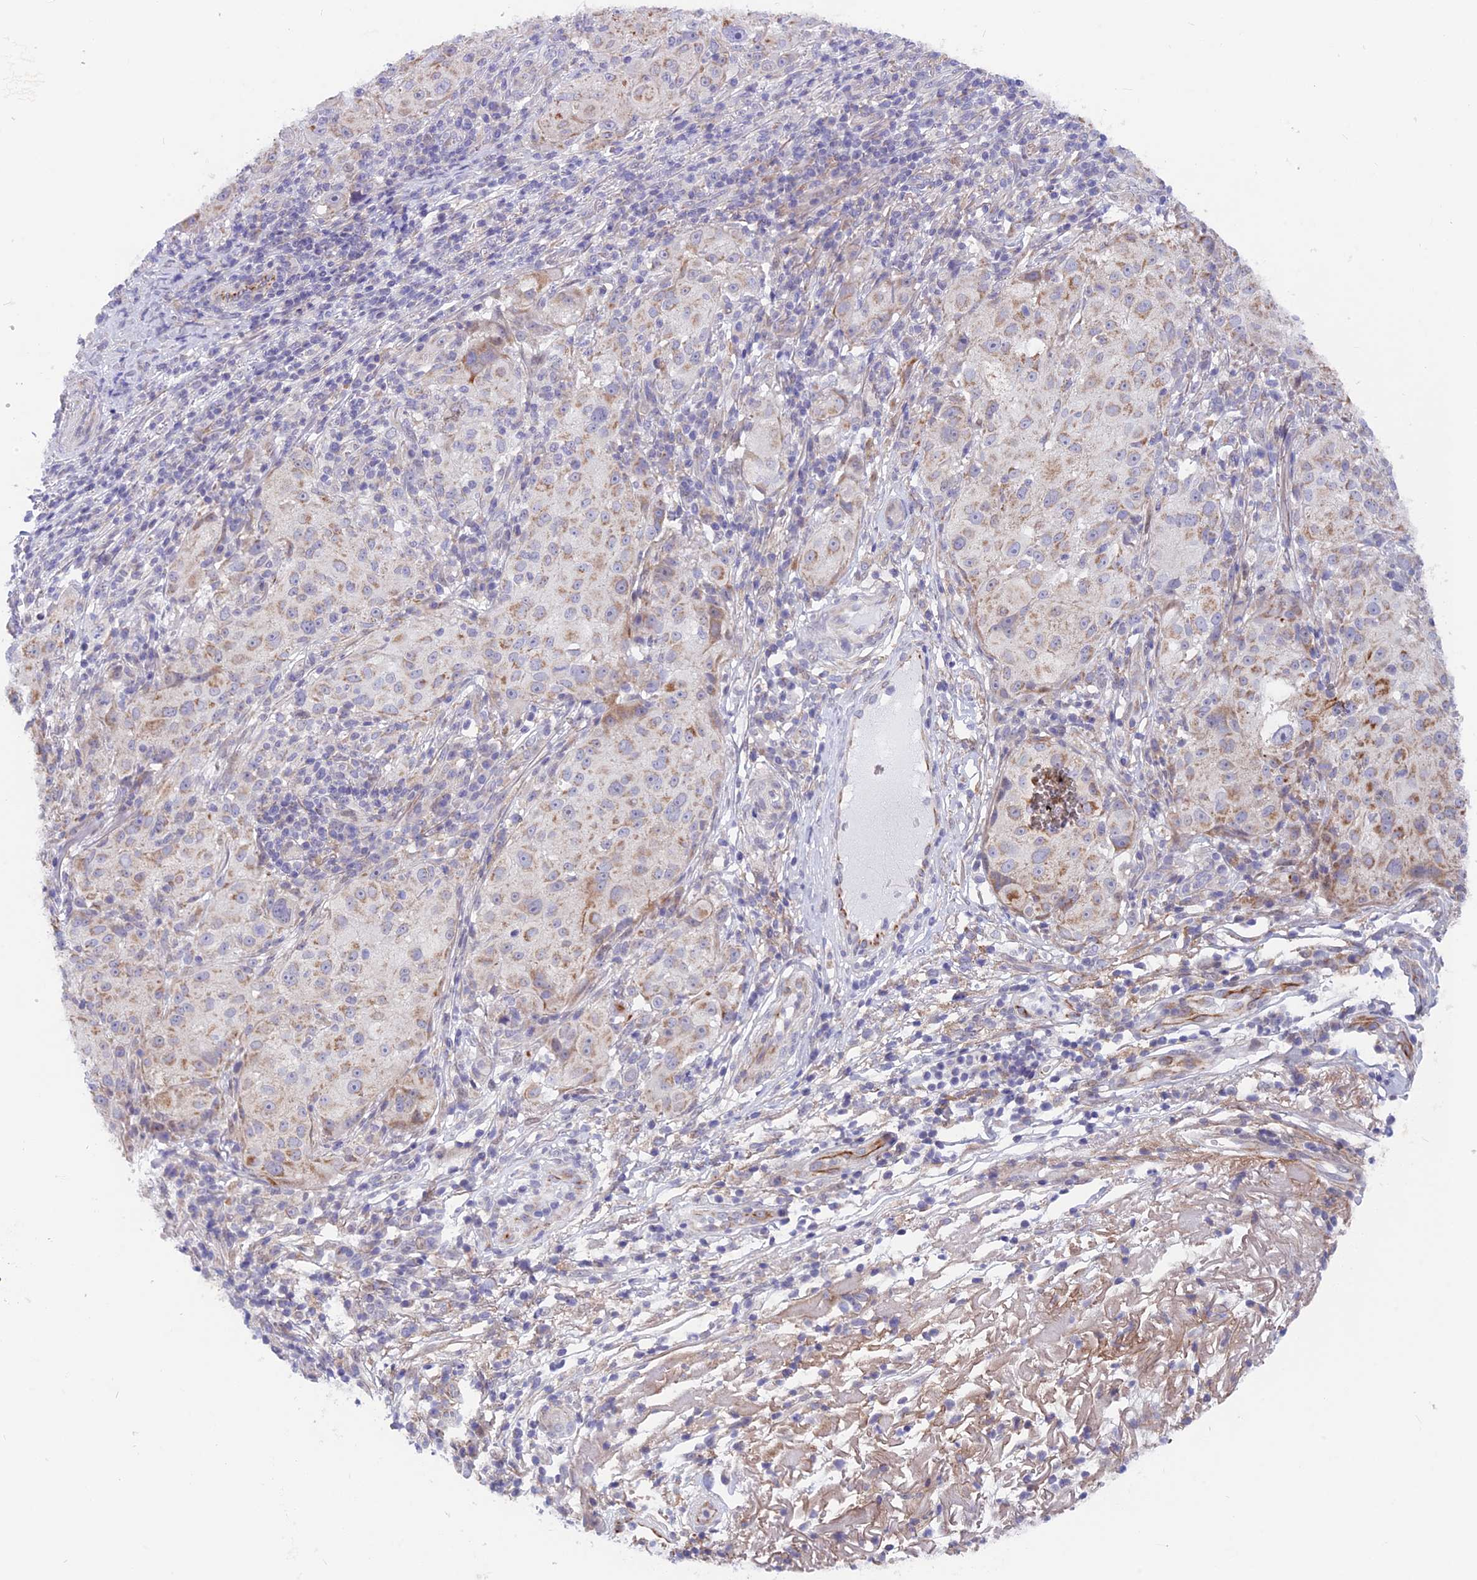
{"staining": {"intensity": "weak", "quantity": "25%-75%", "location": "cytoplasmic/membranous"}, "tissue": "melanoma", "cell_type": "Tumor cells", "image_type": "cancer", "snomed": [{"axis": "morphology", "description": "Necrosis, NOS"}, {"axis": "morphology", "description": "Malignant melanoma, NOS"}, {"axis": "topography", "description": "Skin"}], "caption": "A histopathology image of human malignant melanoma stained for a protein reveals weak cytoplasmic/membranous brown staining in tumor cells. Nuclei are stained in blue.", "gene": "PLAC9", "patient": {"sex": "female", "age": 87}}